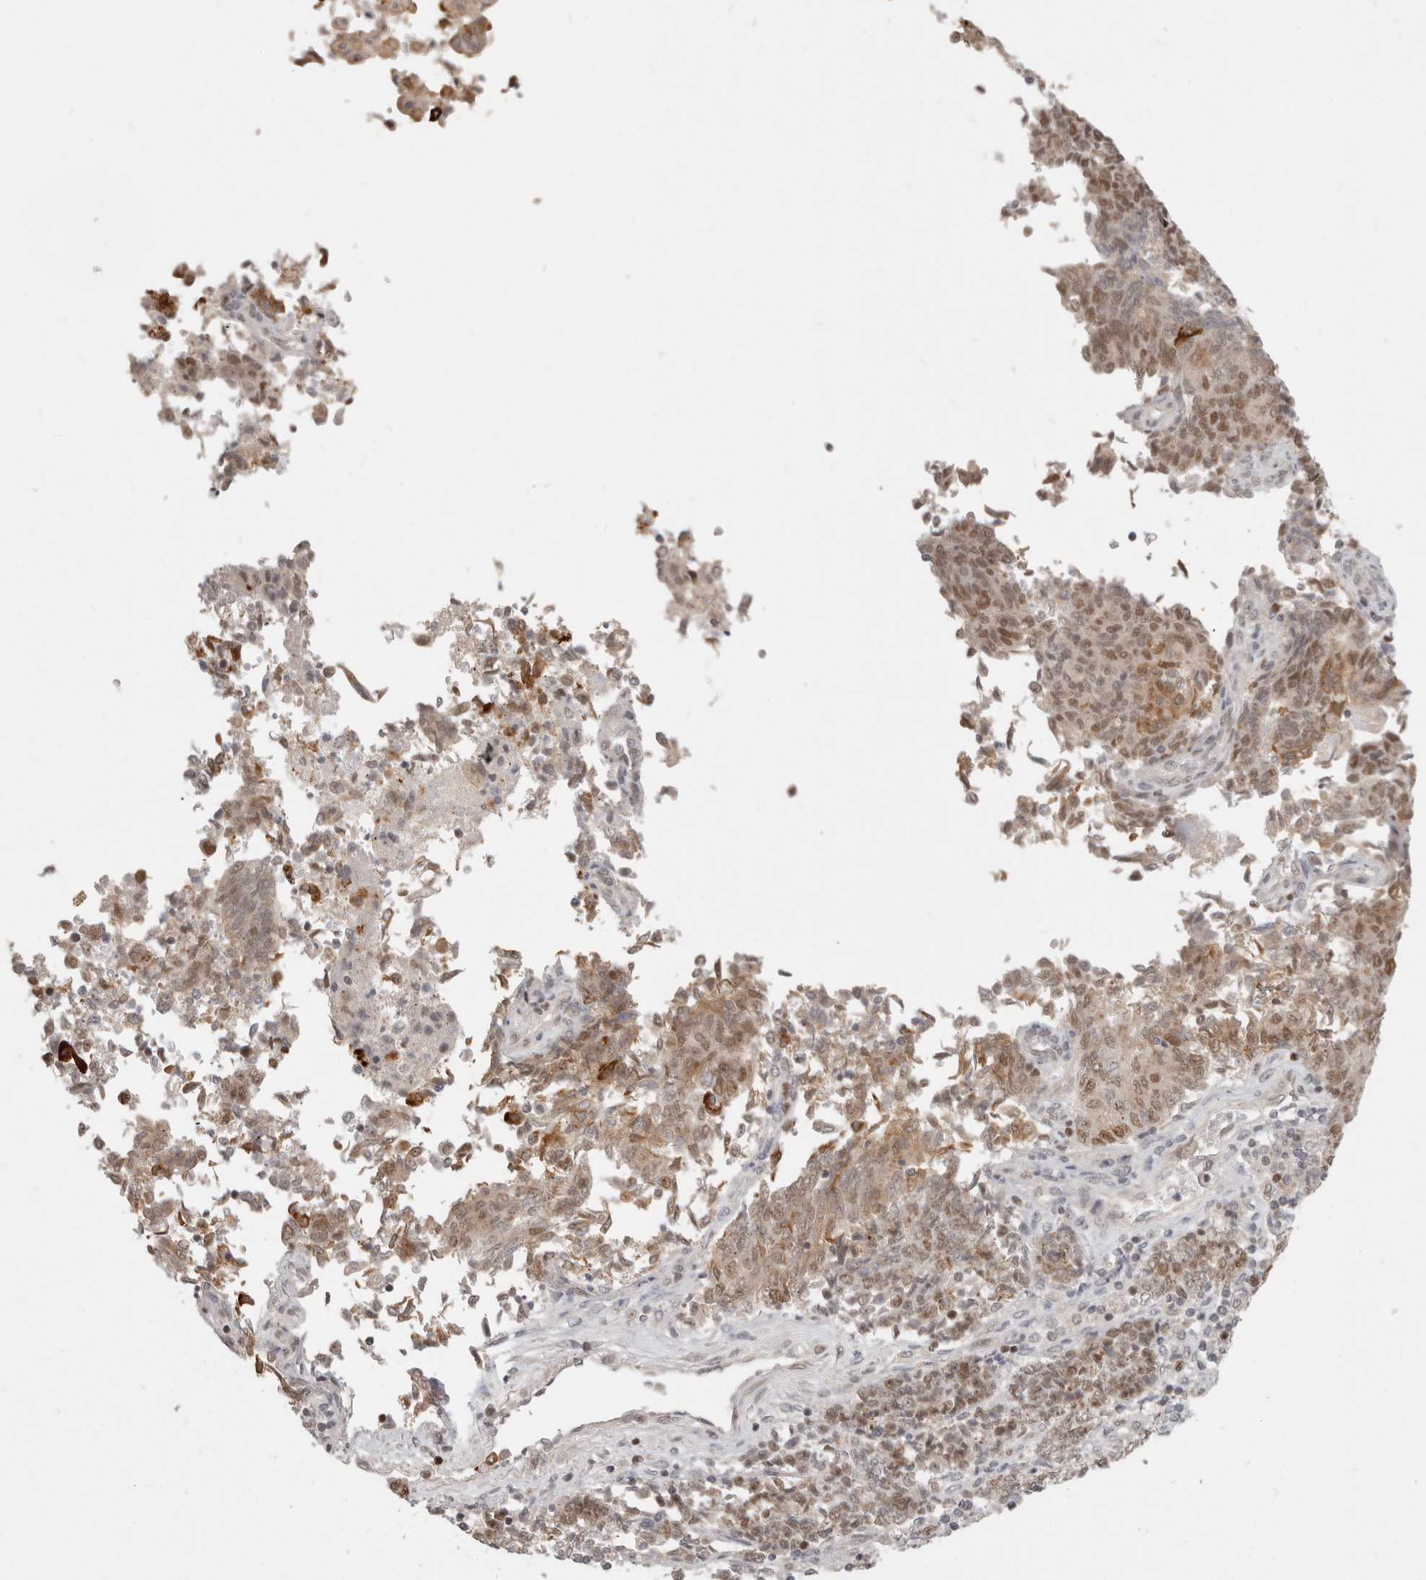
{"staining": {"intensity": "moderate", "quantity": ">75%", "location": "cytoplasmic/membranous,nuclear"}, "tissue": "endometrial cancer", "cell_type": "Tumor cells", "image_type": "cancer", "snomed": [{"axis": "morphology", "description": "Adenocarcinoma, NOS"}, {"axis": "topography", "description": "Endometrium"}], "caption": "There is medium levels of moderate cytoplasmic/membranous and nuclear positivity in tumor cells of endometrial cancer (adenocarcinoma), as demonstrated by immunohistochemical staining (brown color).", "gene": "RFC2", "patient": {"sex": "female", "age": 80}}